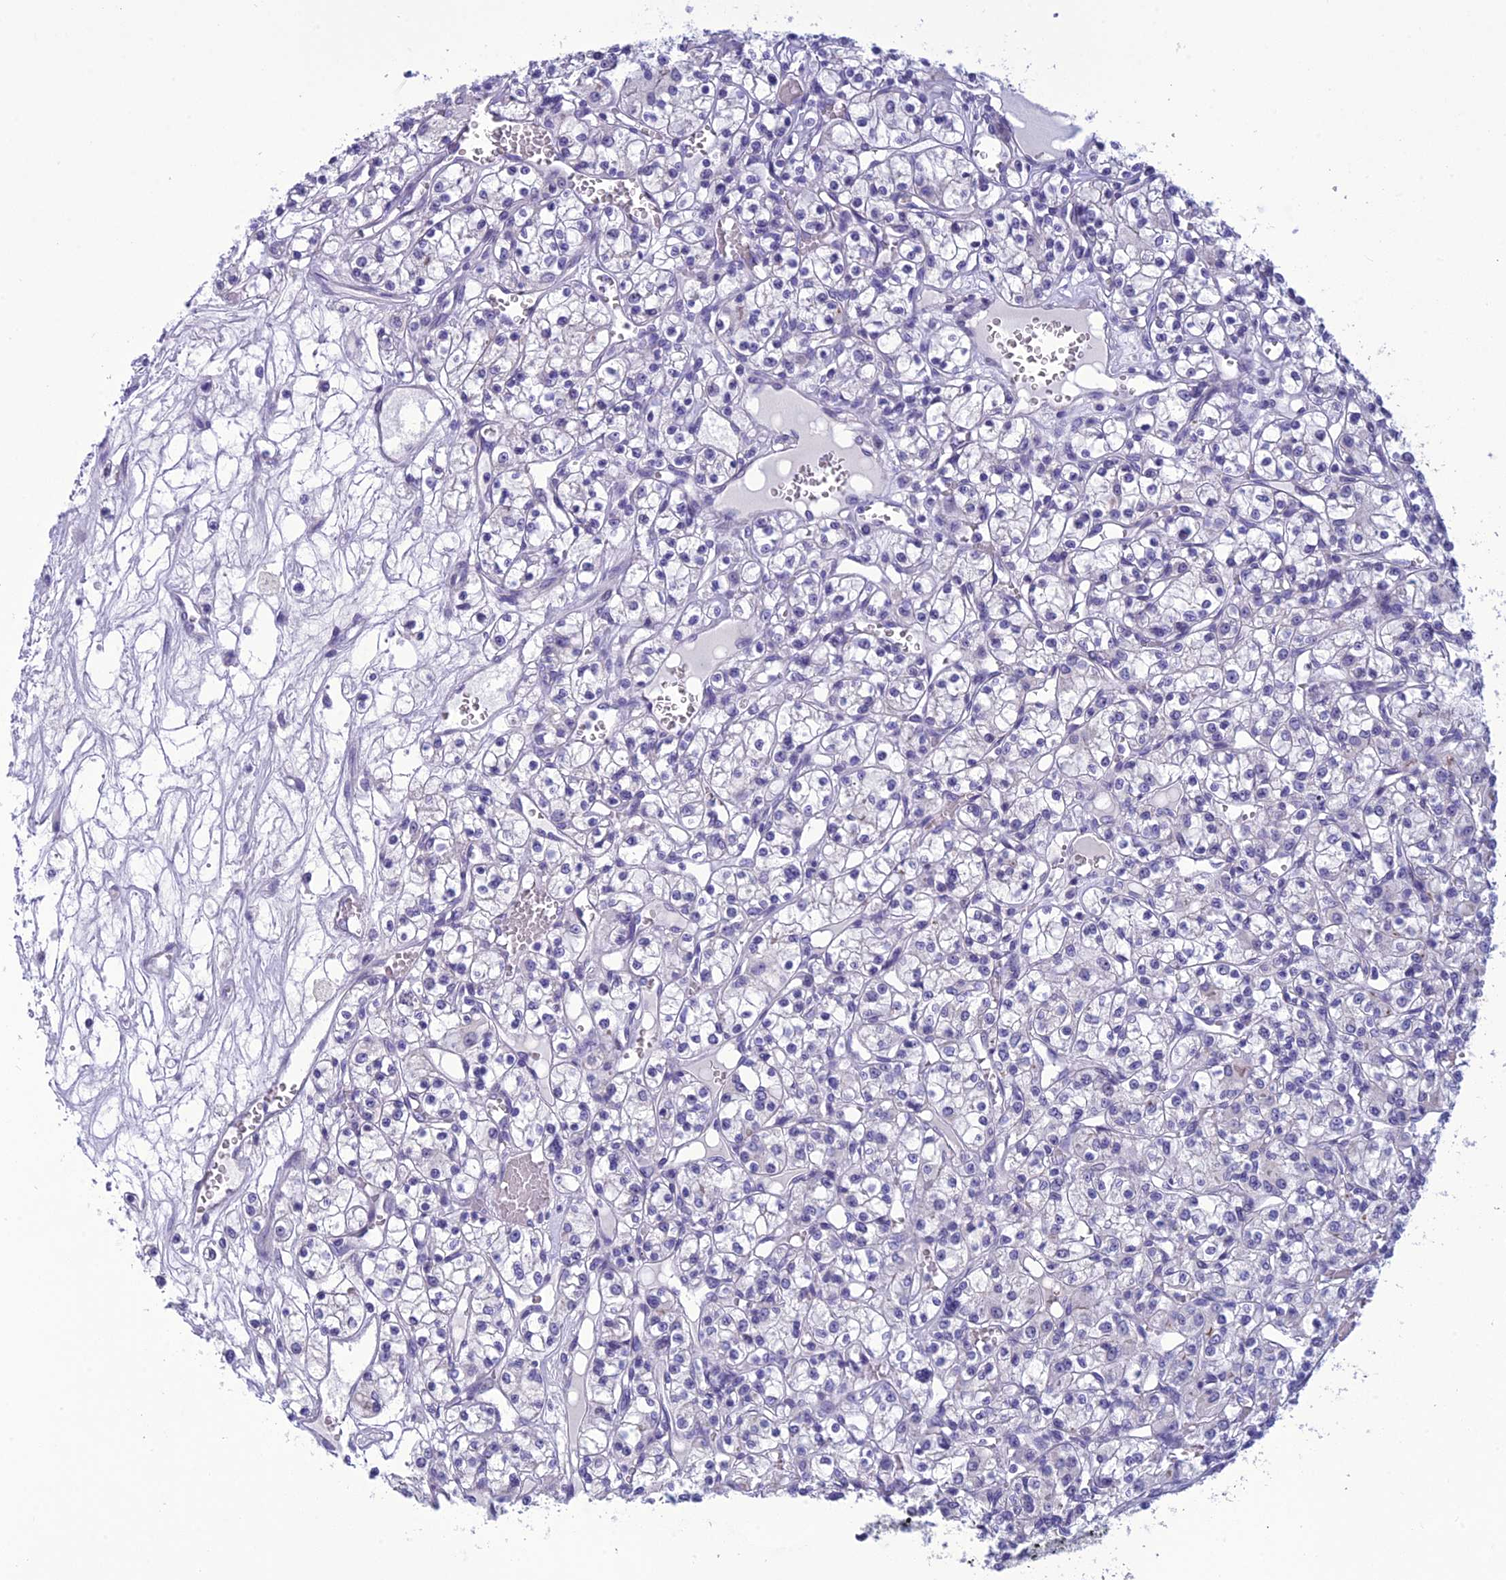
{"staining": {"intensity": "negative", "quantity": "none", "location": "none"}, "tissue": "renal cancer", "cell_type": "Tumor cells", "image_type": "cancer", "snomed": [{"axis": "morphology", "description": "Adenocarcinoma, NOS"}, {"axis": "topography", "description": "Kidney"}], "caption": "A high-resolution image shows immunohistochemistry (IHC) staining of renal cancer (adenocarcinoma), which reveals no significant positivity in tumor cells.", "gene": "BBS2", "patient": {"sex": "female", "age": 59}}